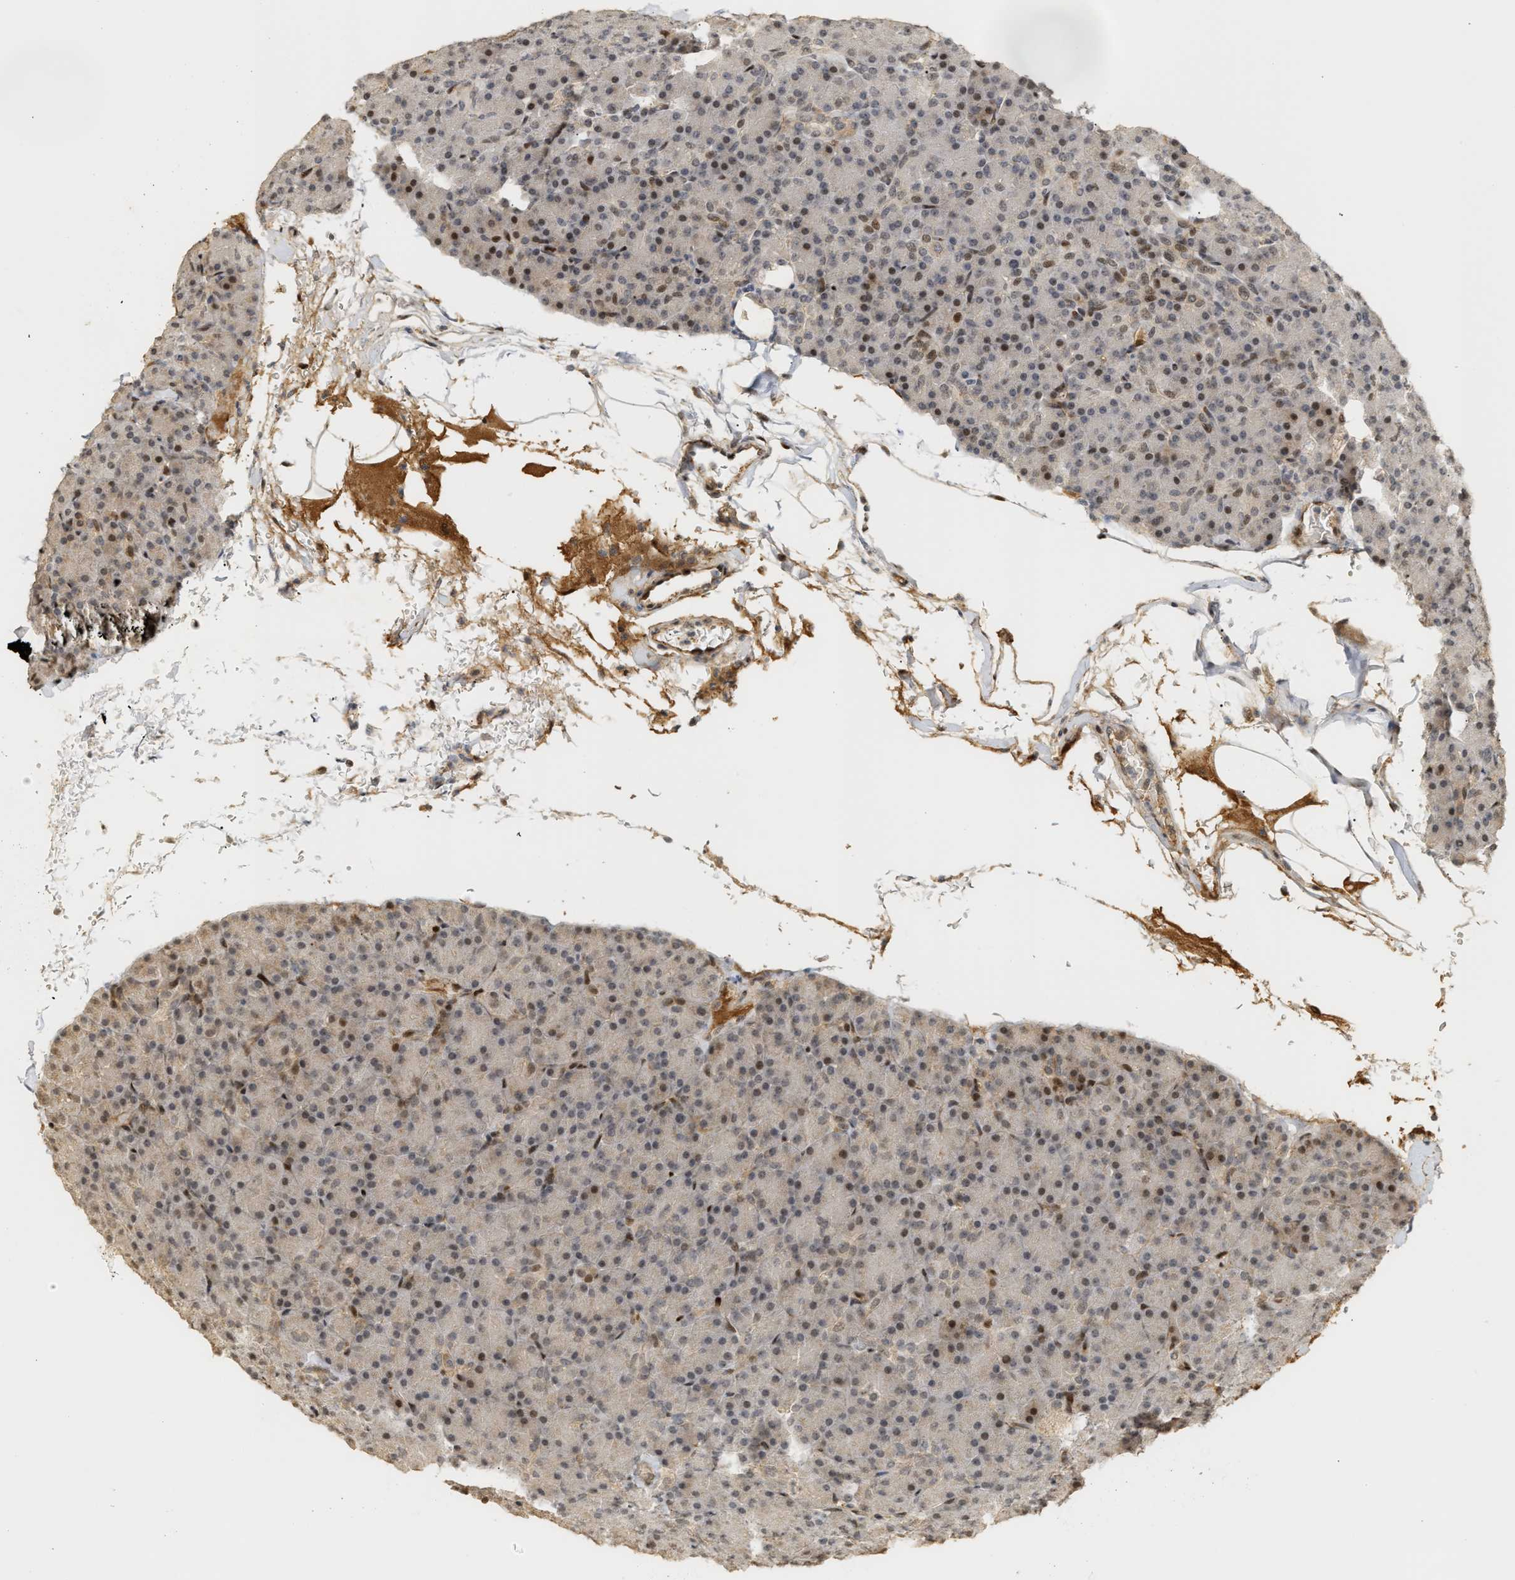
{"staining": {"intensity": "moderate", "quantity": "25%-75%", "location": "cytoplasmic/membranous,nuclear"}, "tissue": "pancreas", "cell_type": "Exocrine glandular cells", "image_type": "normal", "snomed": [{"axis": "morphology", "description": "Normal tissue, NOS"}, {"axis": "topography", "description": "Pancreas"}], "caption": "This image demonstrates immunohistochemistry (IHC) staining of unremarkable pancreas, with medium moderate cytoplasmic/membranous,nuclear staining in about 25%-75% of exocrine glandular cells.", "gene": "ZFAND5", "patient": {"sex": "female", "age": 43}}